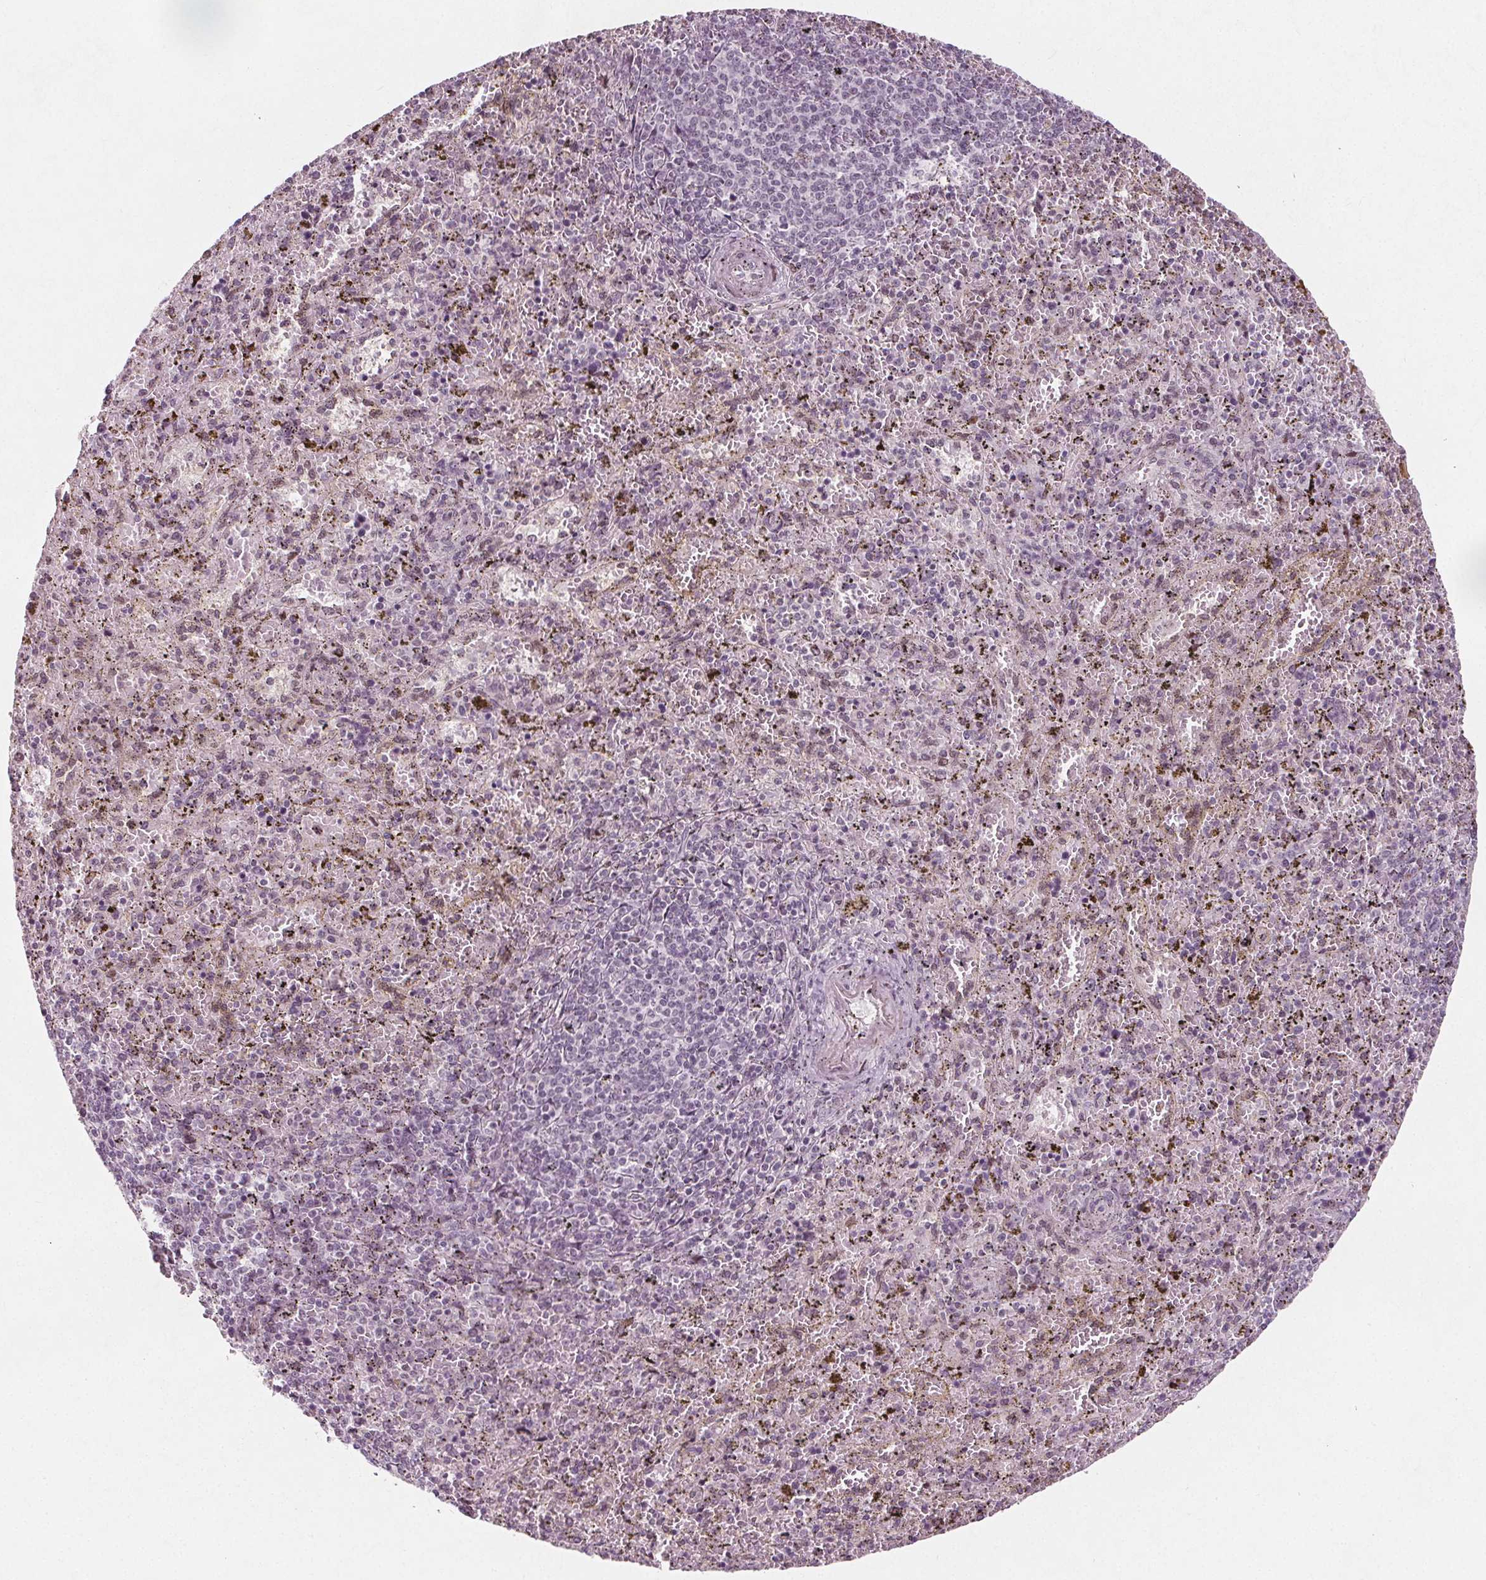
{"staining": {"intensity": "moderate", "quantity": "<25%", "location": "nuclear"}, "tissue": "spleen", "cell_type": "Cells in red pulp", "image_type": "normal", "snomed": [{"axis": "morphology", "description": "Normal tissue, NOS"}, {"axis": "topography", "description": "Spleen"}], "caption": "Spleen stained with immunohistochemistry (IHC) displays moderate nuclear positivity in approximately <25% of cells in red pulp.", "gene": "TAF6L", "patient": {"sex": "female", "age": 50}}